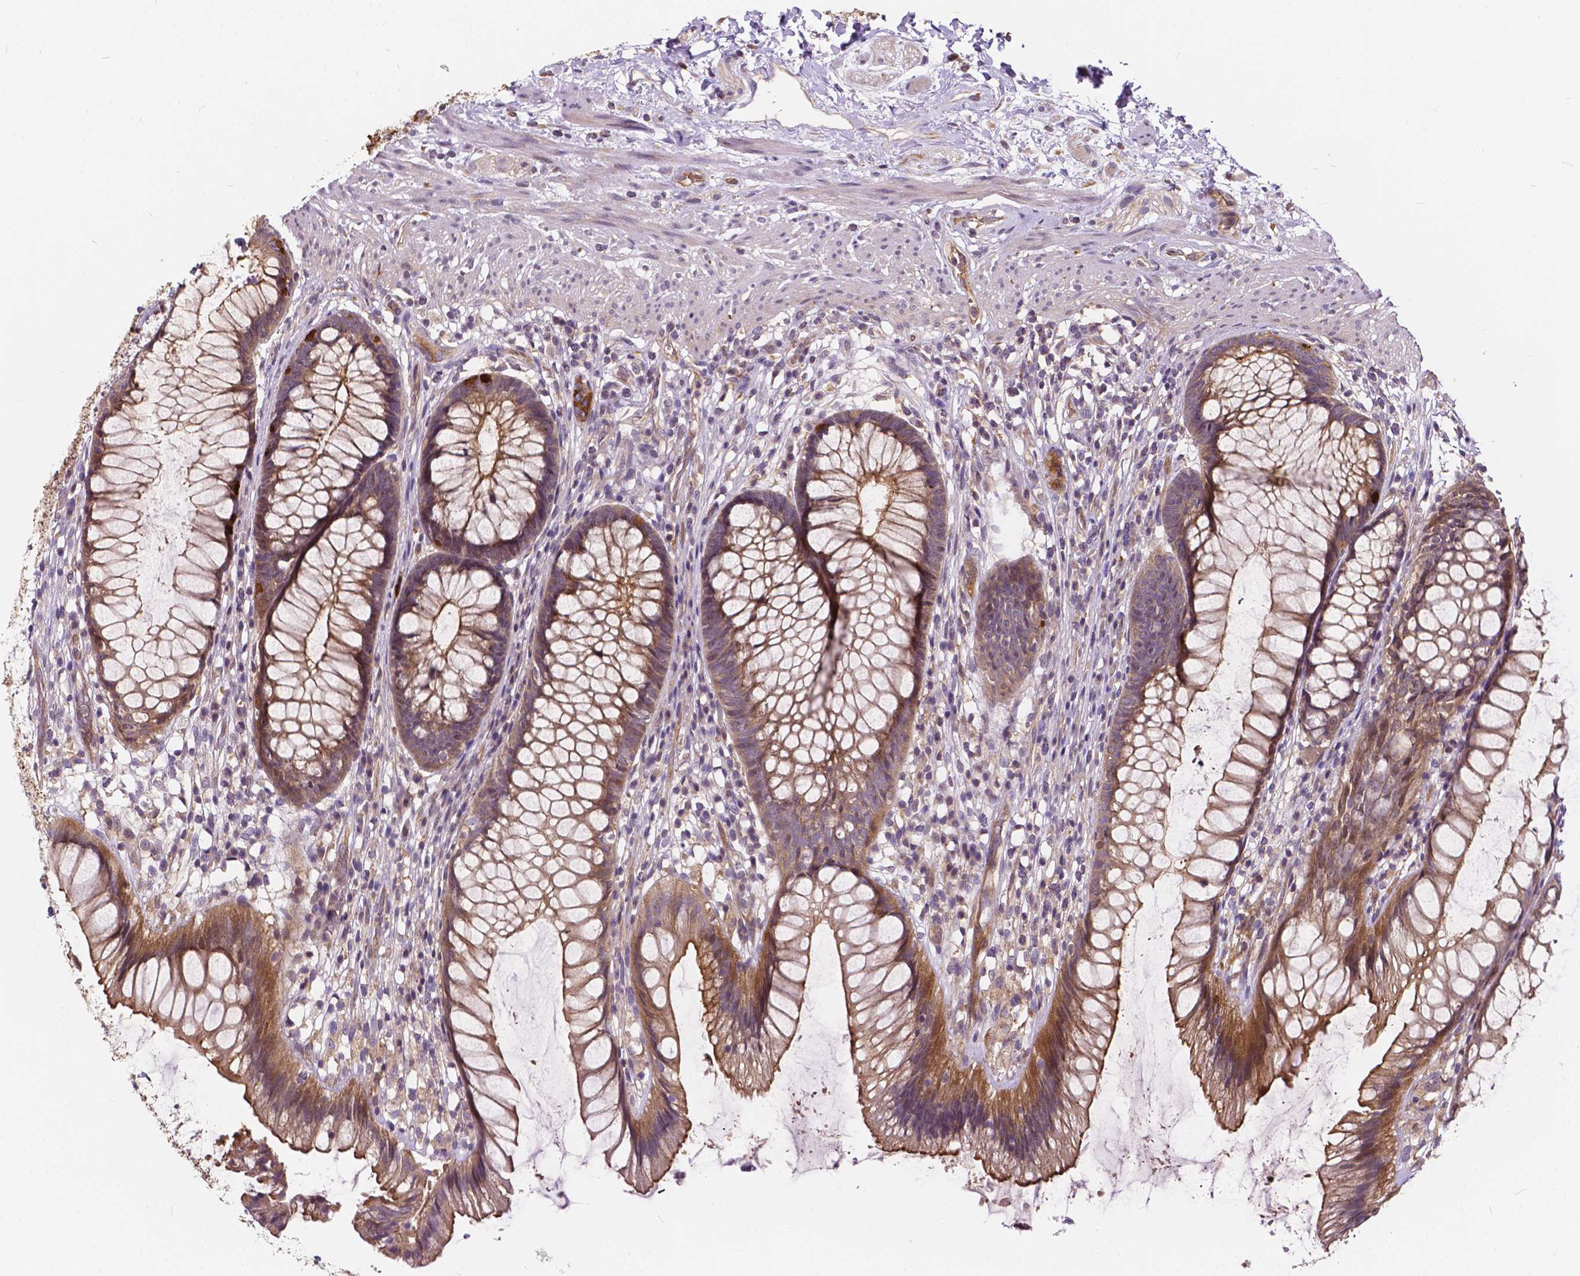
{"staining": {"intensity": "moderate", "quantity": ">75%", "location": "cytoplasmic/membranous"}, "tissue": "rectum", "cell_type": "Glandular cells", "image_type": "normal", "snomed": [{"axis": "morphology", "description": "Normal tissue, NOS"}, {"axis": "topography", "description": "Smooth muscle"}, {"axis": "topography", "description": "Rectum"}], "caption": "Protein positivity by IHC reveals moderate cytoplasmic/membranous staining in about >75% of glandular cells in normal rectum.", "gene": "INPP5E", "patient": {"sex": "male", "age": 53}}